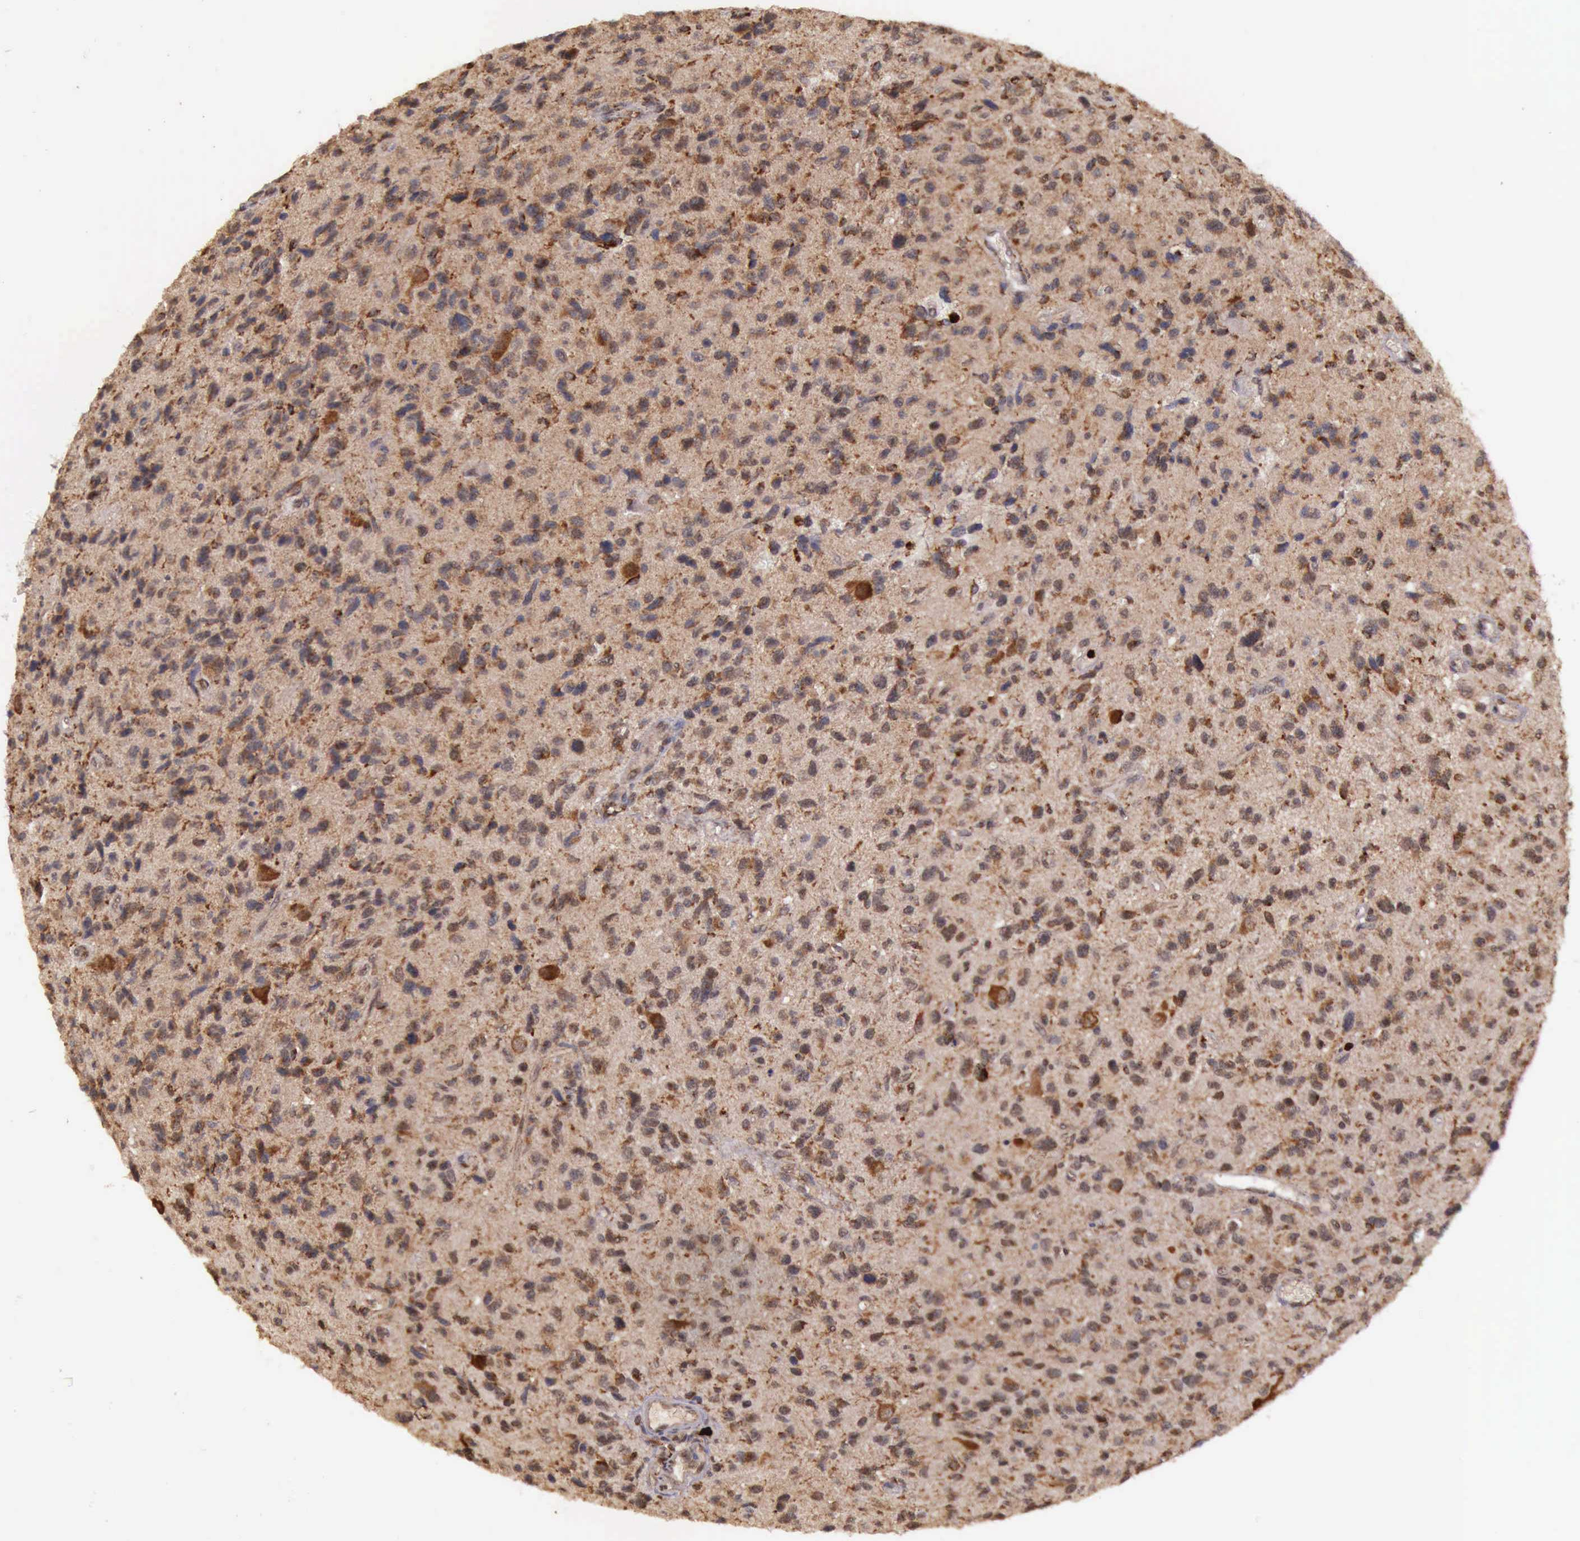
{"staining": {"intensity": "moderate", "quantity": ">75%", "location": "cytoplasmic/membranous"}, "tissue": "glioma", "cell_type": "Tumor cells", "image_type": "cancer", "snomed": [{"axis": "morphology", "description": "Glioma, malignant, High grade"}, {"axis": "topography", "description": "Brain"}], "caption": "The immunohistochemical stain shows moderate cytoplasmic/membranous expression in tumor cells of malignant high-grade glioma tissue.", "gene": "ARMCX3", "patient": {"sex": "female", "age": 60}}